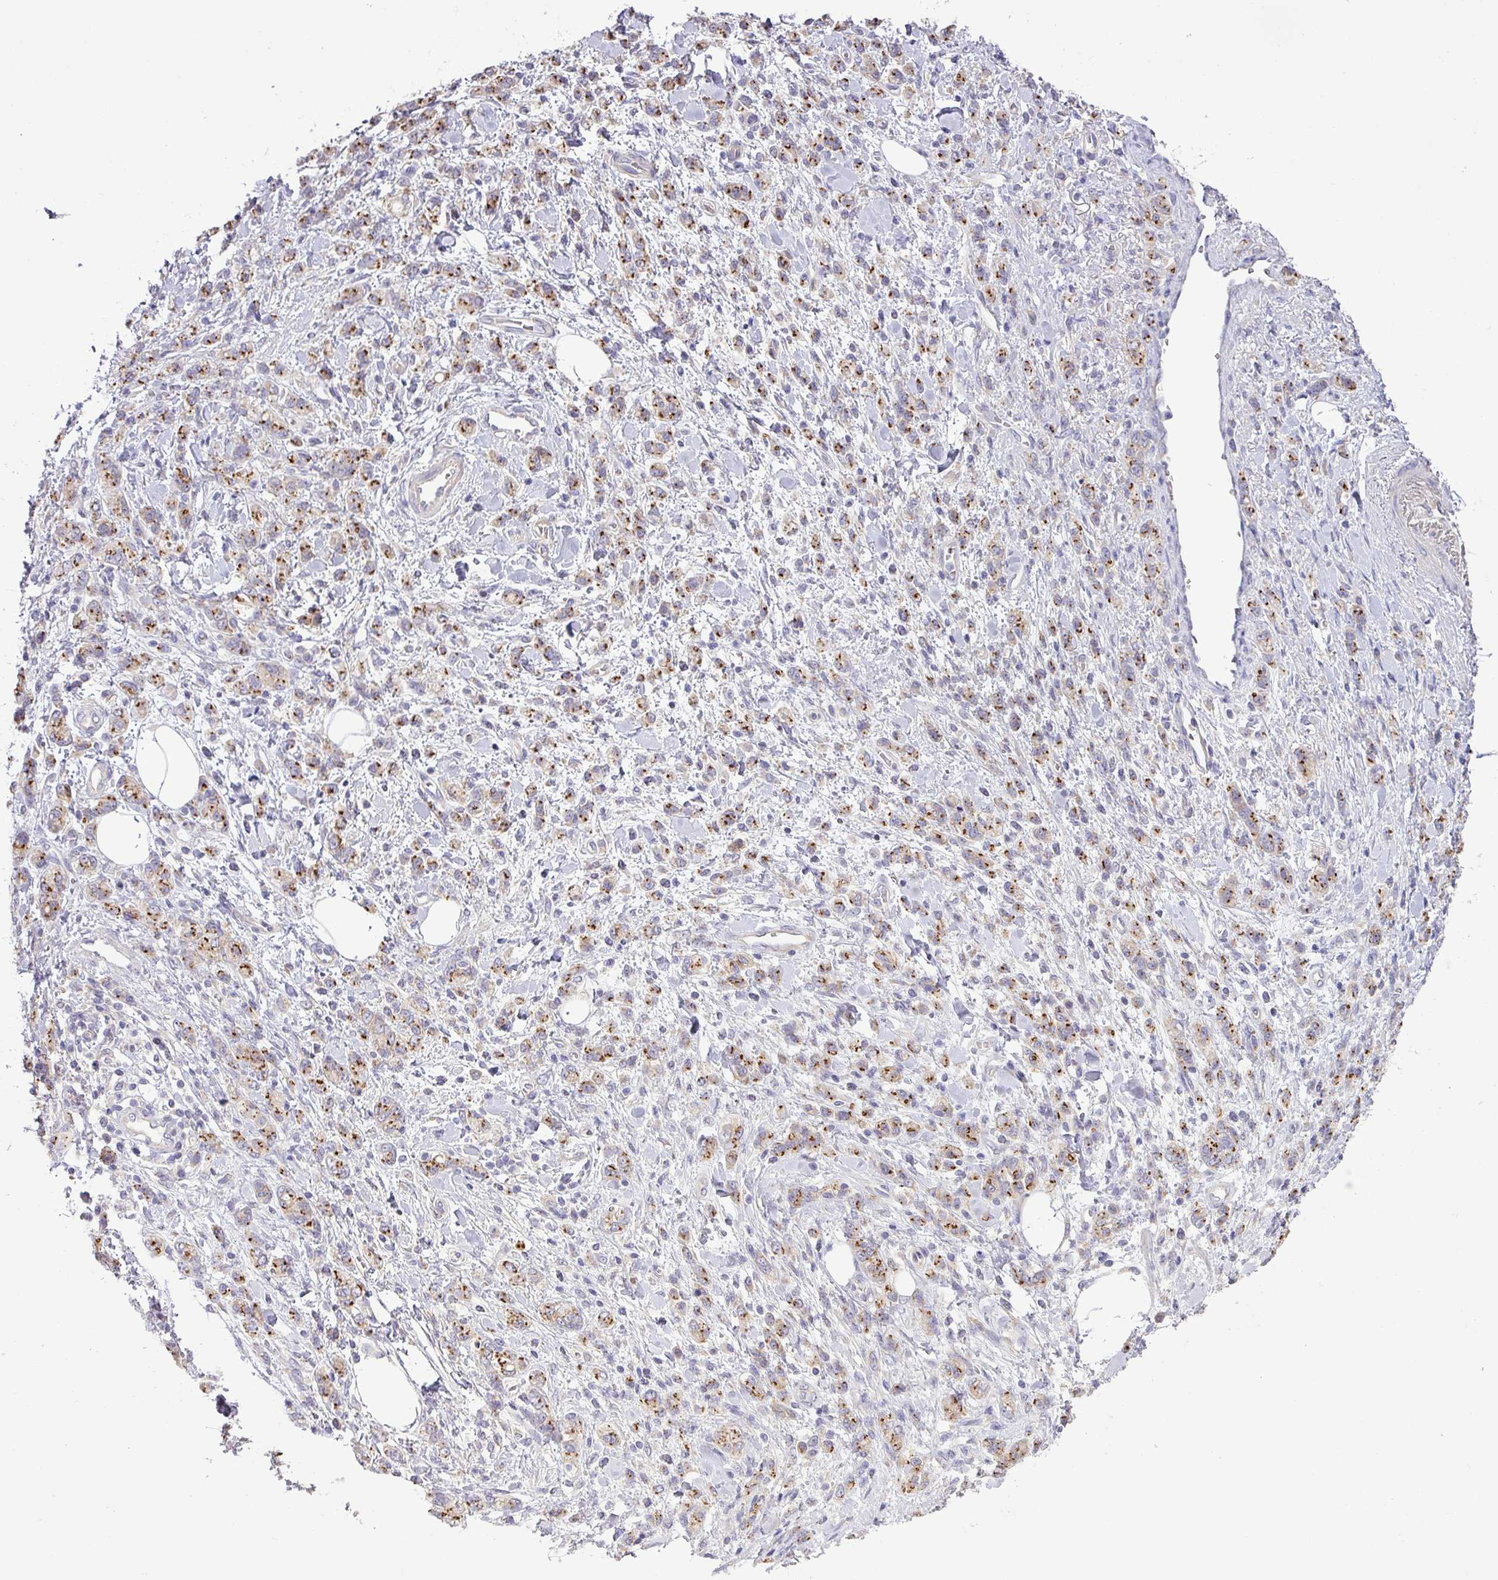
{"staining": {"intensity": "strong", "quantity": "25%-75%", "location": "cytoplasmic/membranous"}, "tissue": "stomach cancer", "cell_type": "Tumor cells", "image_type": "cancer", "snomed": [{"axis": "morphology", "description": "Adenocarcinoma, NOS"}, {"axis": "topography", "description": "Stomach"}], "caption": "Strong cytoplasmic/membranous positivity is present in approximately 25%-75% of tumor cells in adenocarcinoma (stomach).", "gene": "GALNT12", "patient": {"sex": "male", "age": 77}}